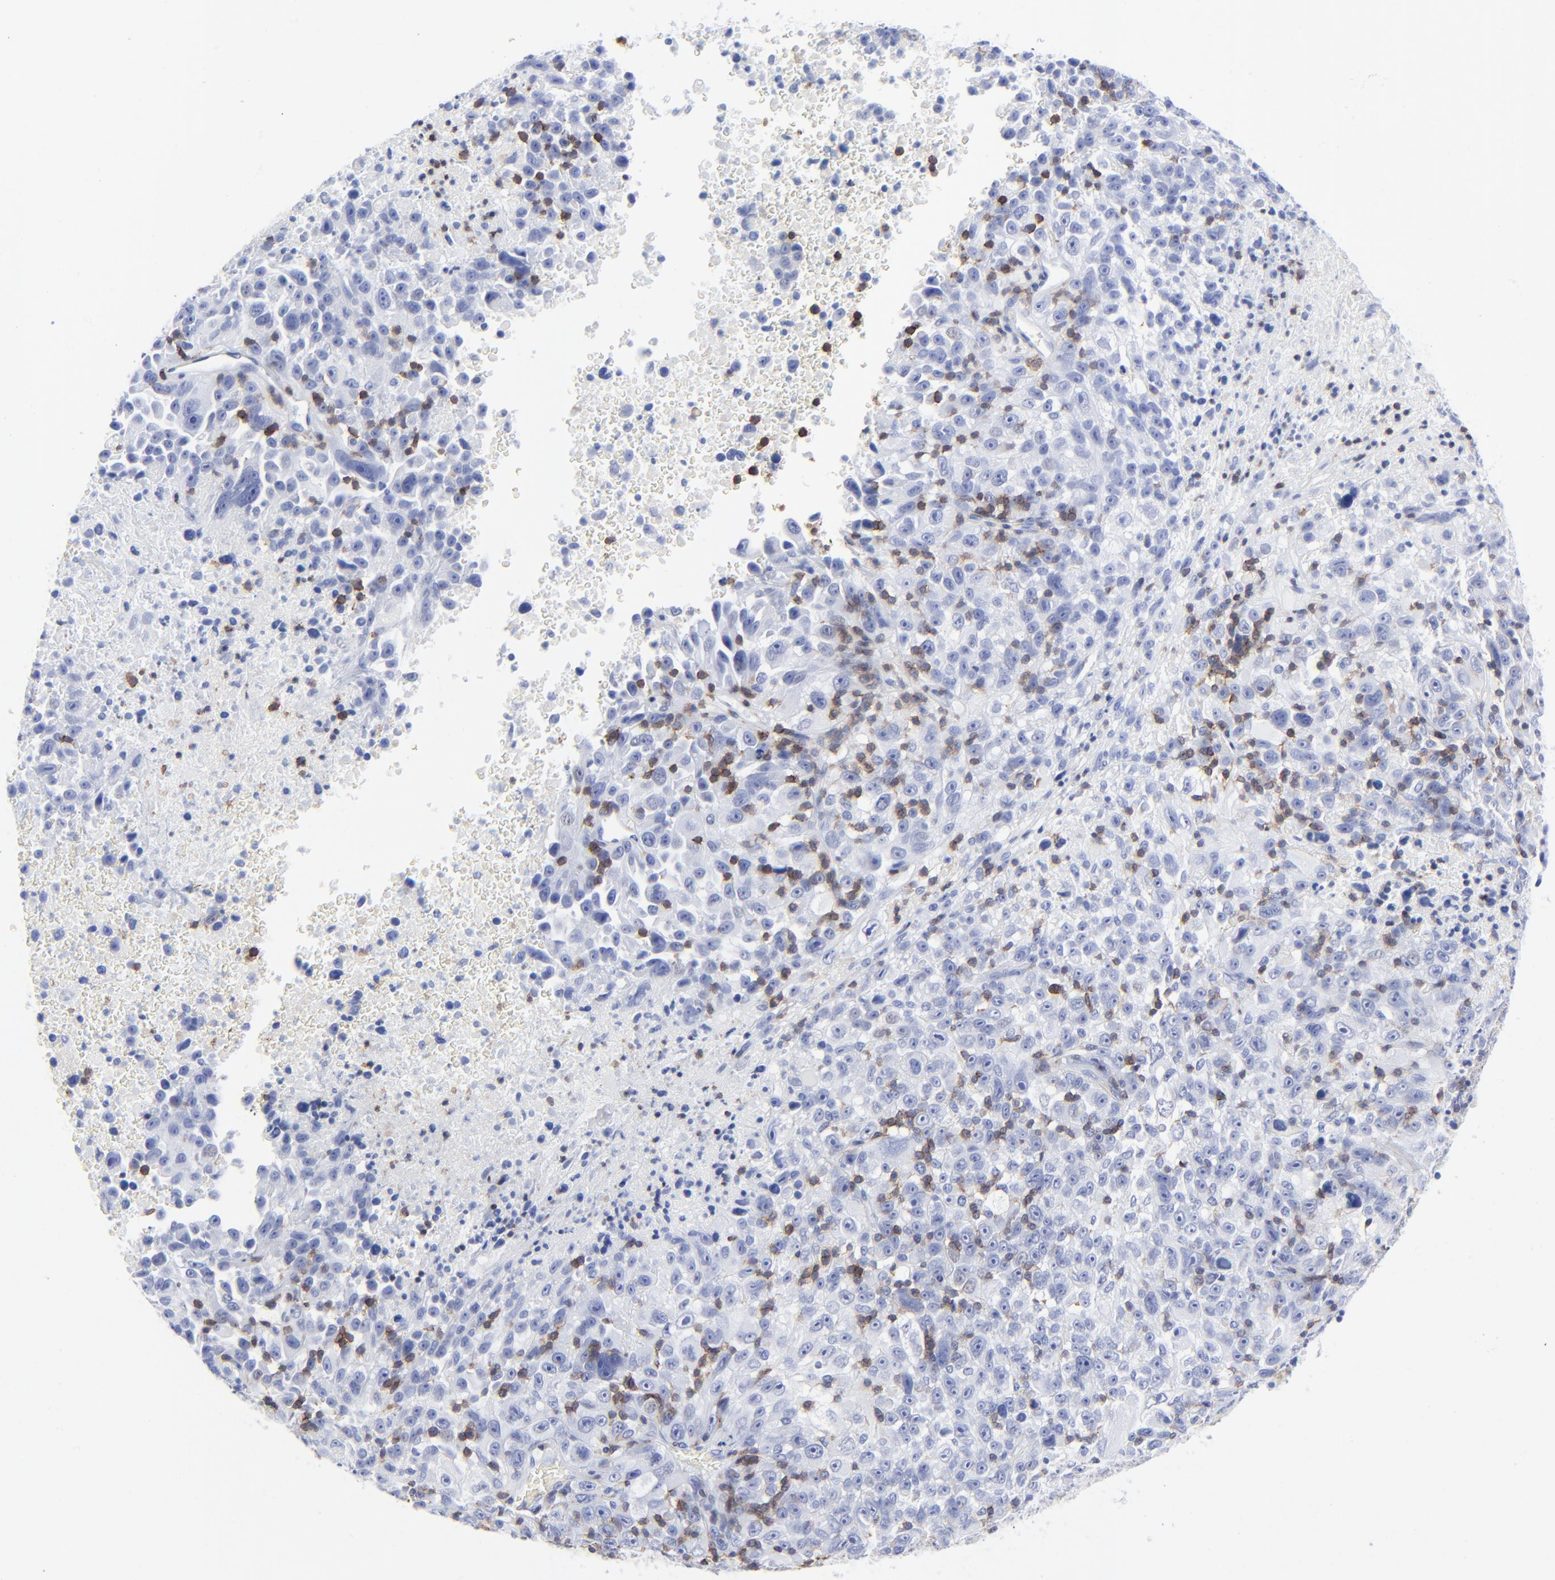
{"staining": {"intensity": "negative", "quantity": "none", "location": "none"}, "tissue": "melanoma", "cell_type": "Tumor cells", "image_type": "cancer", "snomed": [{"axis": "morphology", "description": "Malignant melanoma, Metastatic site"}, {"axis": "topography", "description": "Cerebral cortex"}], "caption": "Immunohistochemistry of human melanoma reveals no positivity in tumor cells.", "gene": "LCK", "patient": {"sex": "female", "age": 52}}